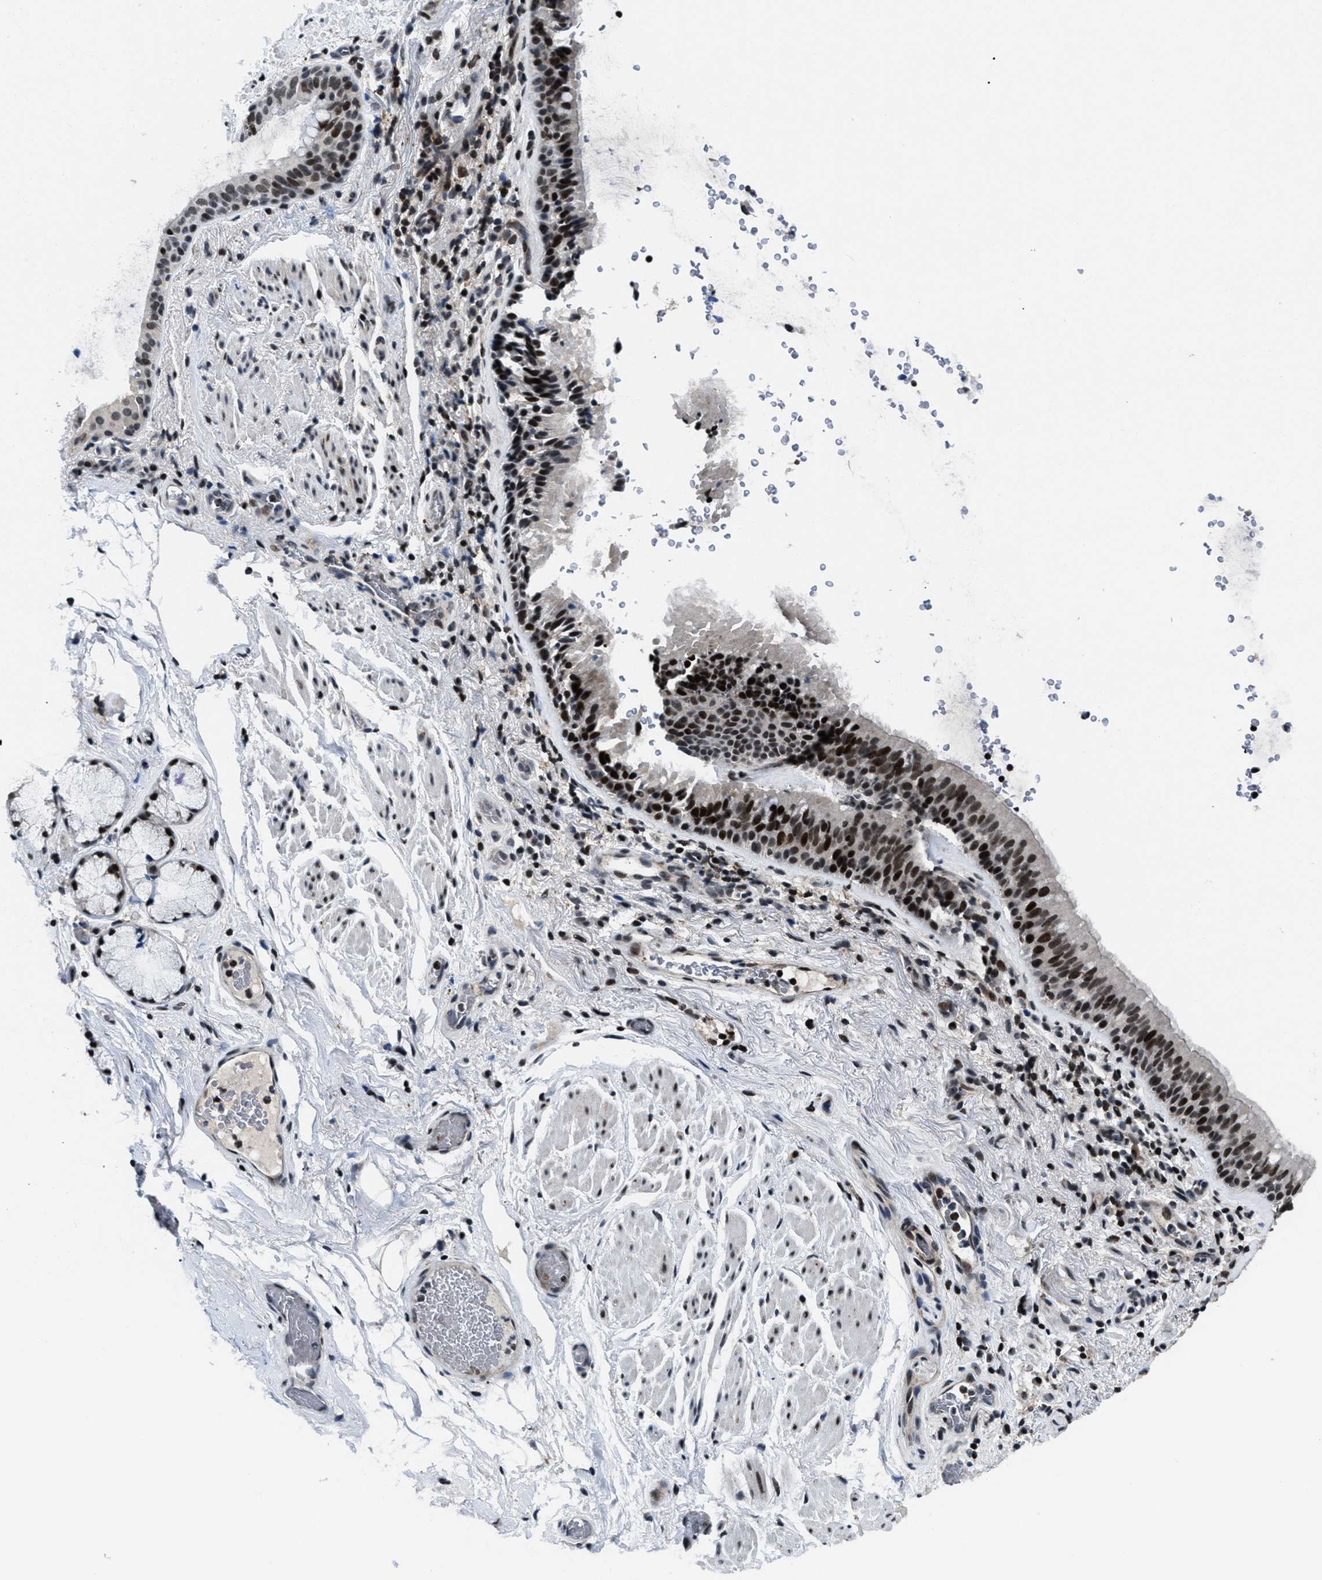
{"staining": {"intensity": "strong", "quantity": ">75%", "location": "nuclear"}, "tissue": "bronchus", "cell_type": "Respiratory epithelial cells", "image_type": "normal", "snomed": [{"axis": "morphology", "description": "Normal tissue, NOS"}, {"axis": "morphology", "description": "Inflammation, NOS"}, {"axis": "topography", "description": "Cartilage tissue"}, {"axis": "topography", "description": "Bronchus"}], "caption": "A brown stain labels strong nuclear expression of a protein in respiratory epithelial cells of unremarkable bronchus. (Brightfield microscopy of DAB IHC at high magnification).", "gene": "SMARCB1", "patient": {"sex": "male", "age": 77}}